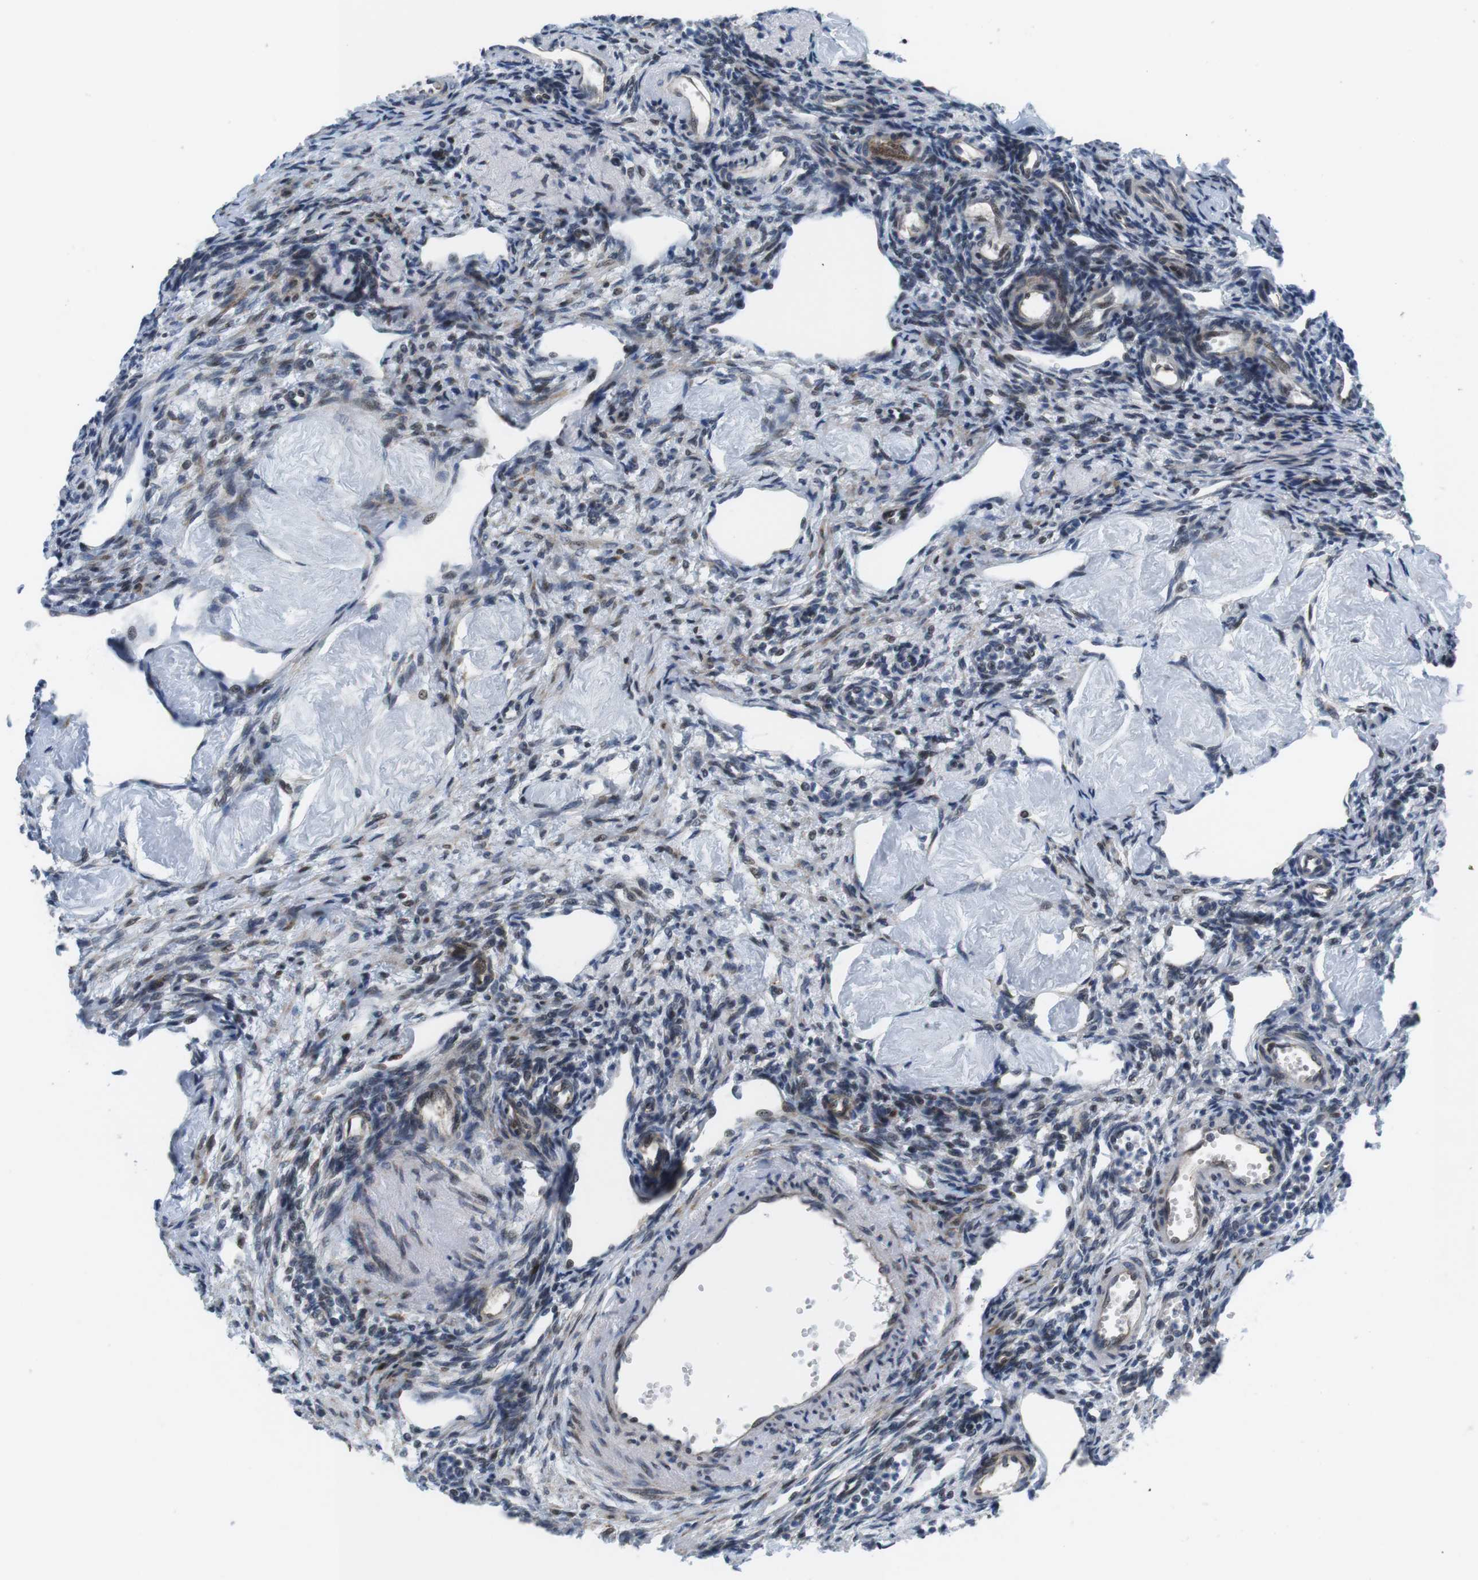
{"staining": {"intensity": "moderate", "quantity": "<25%", "location": "cytoplasmic/membranous"}, "tissue": "ovary", "cell_type": "Ovarian stroma cells", "image_type": "normal", "snomed": [{"axis": "morphology", "description": "Normal tissue, NOS"}, {"axis": "topography", "description": "Ovary"}], "caption": "The immunohistochemical stain labels moderate cytoplasmic/membranous expression in ovarian stroma cells of unremarkable ovary.", "gene": "MLH1", "patient": {"sex": "female", "age": 33}}